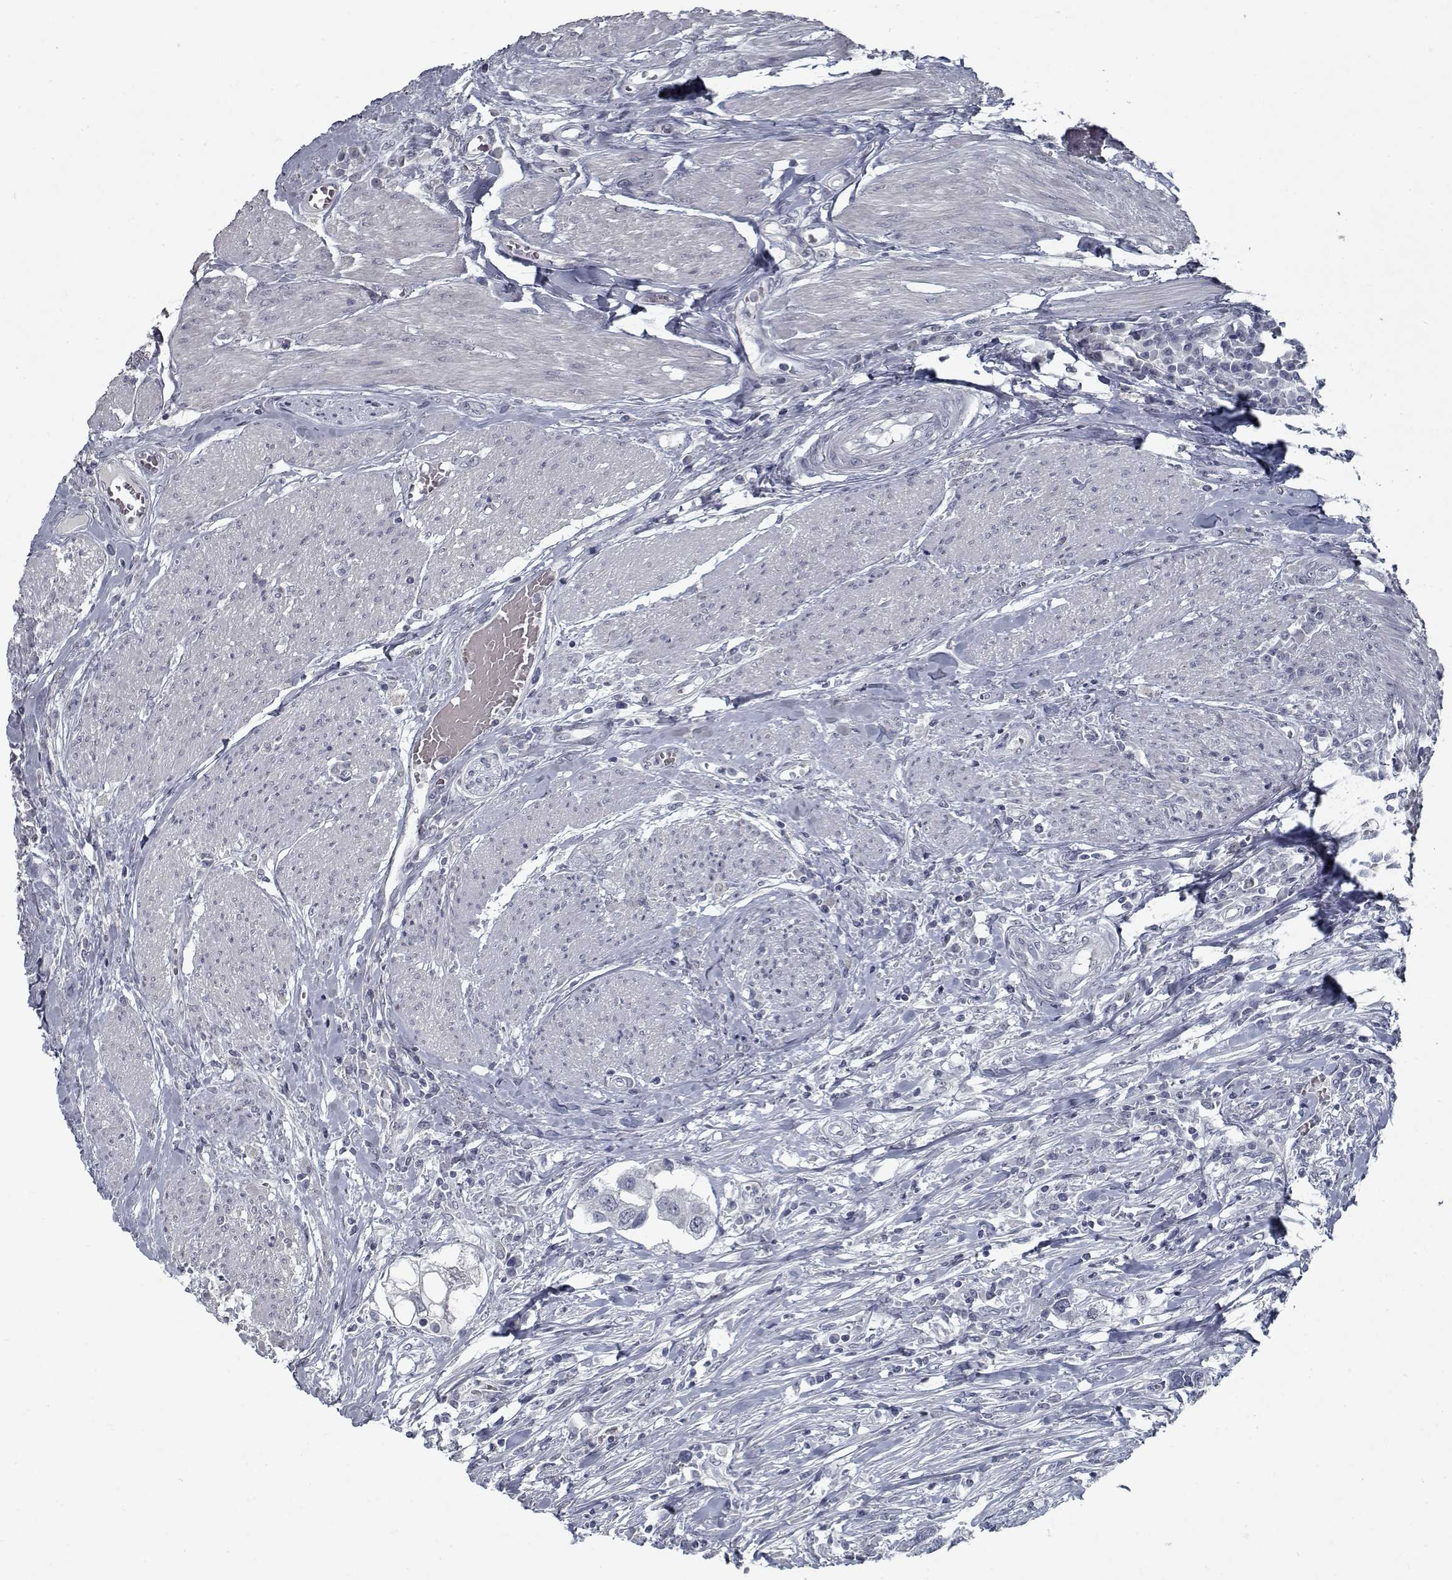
{"staining": {"intensity": "negative", "quantity": "none", "location": "none"}, "tissue": "urothelial cancer", "cell_type": "Tumor cells", "image_type": "cancer", "snomed": [{"axis": "morphology", "description": "Urothelial carcinoma, NOS"}, {"axis": "morphology", "description": "Urothelial carcinoma, High grade"}, {"axis": "topography", "description": "Urinary bladder"}], "caption": "Urothelial cancer was stained to show a protein in brown. There is no significant positivity in tumor cells.", "gene": "GAD2", "patient": {"sex": "male", "age": 63}}